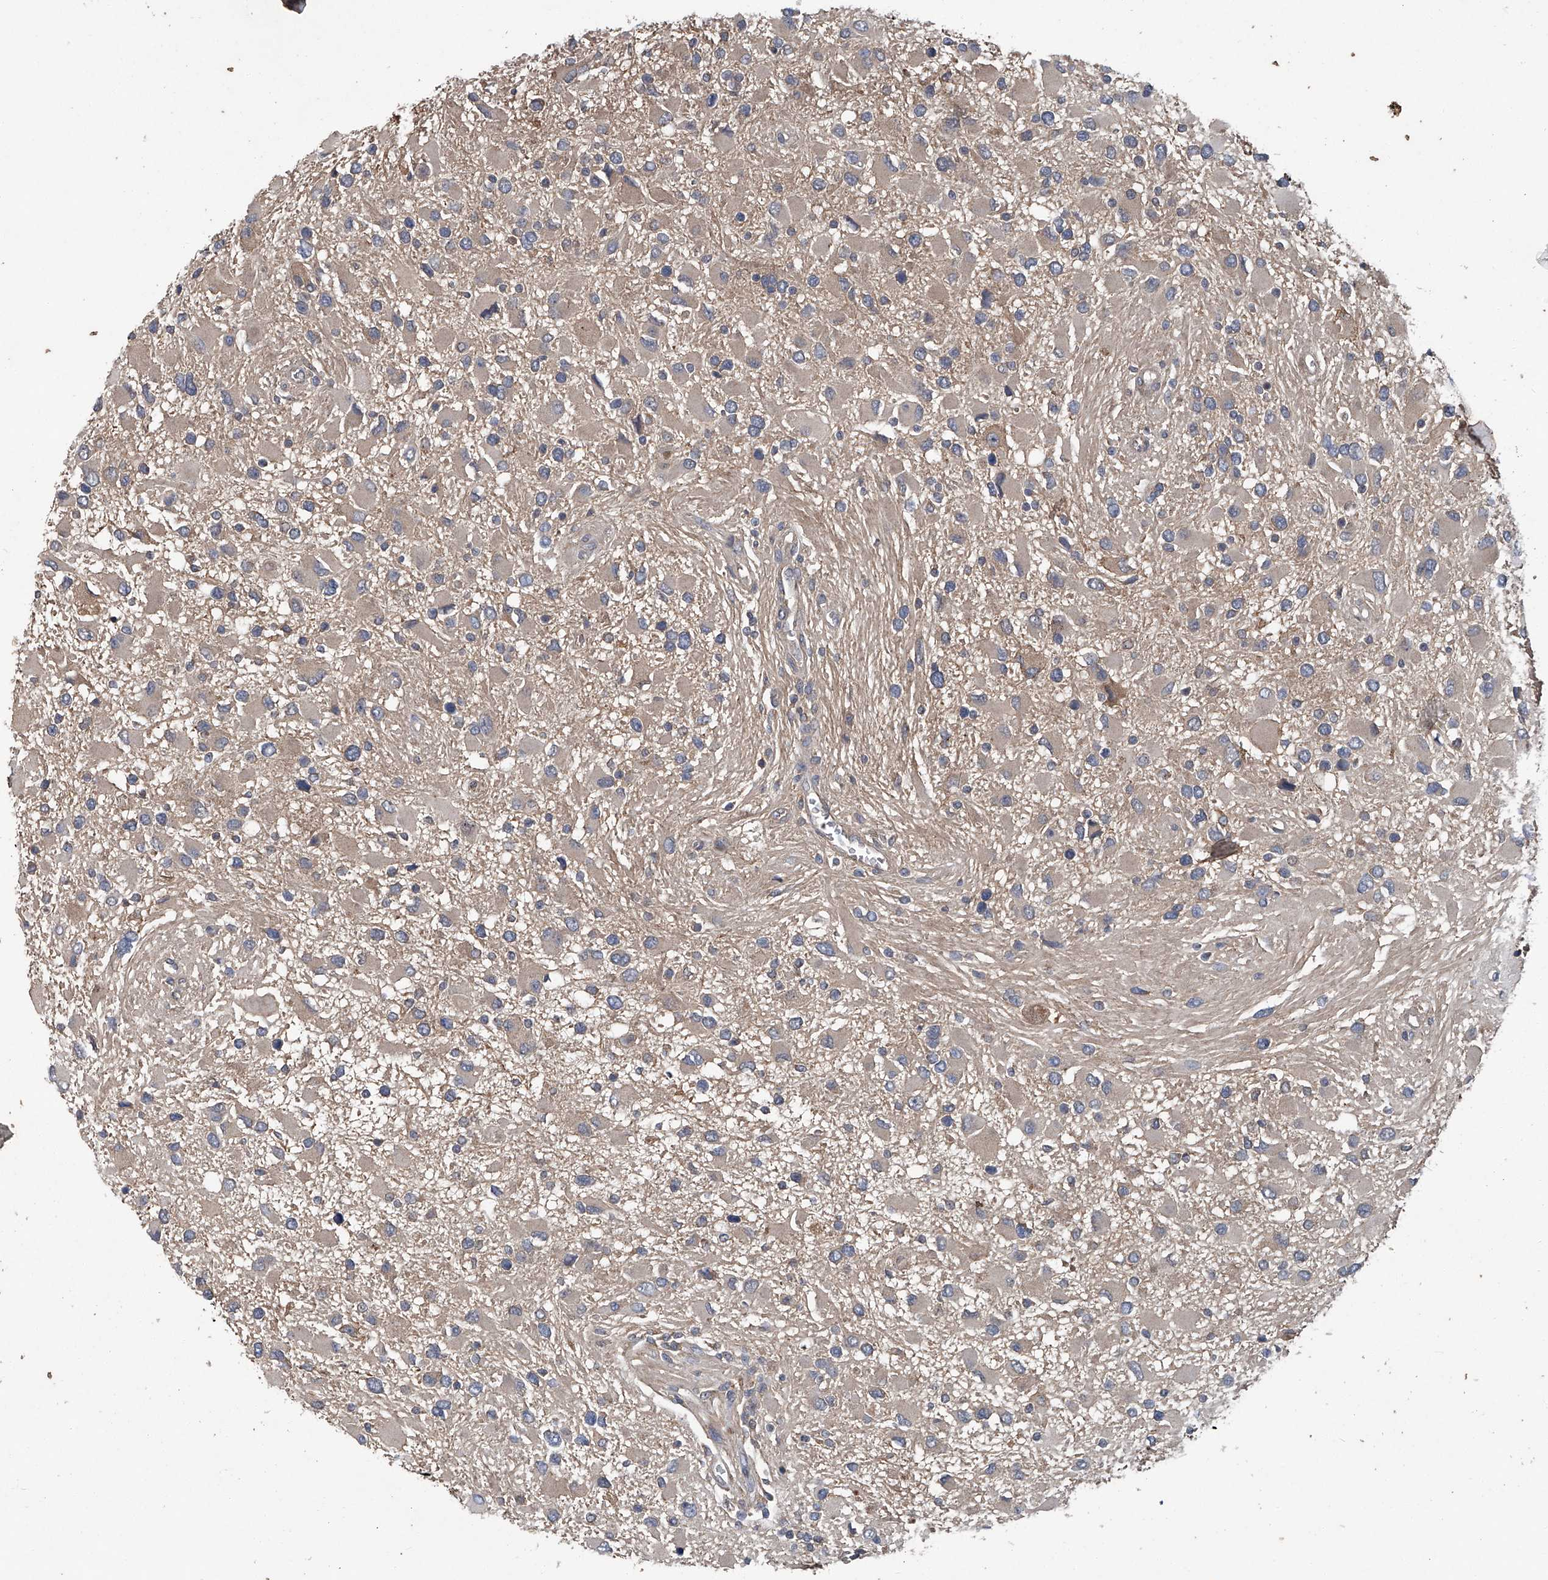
{"staining": {"intensity": "weak", "quantity": "<25%", "location": "cytoplasmic/membranous"}, "tissue": "glioma", "cell_type": "Tumor cells", "image_type": "cancer", "snomed": [{"axis": "morphology", "description": "Glioma, malignant, High grade"}, {"axis": "topography", "description": "Brain"}], "caption": "Immunohistochemistry (IHC) photomicrograph of neoplastic tissue: human malignant glioma (high-grade) stained with DAB exhibits no significant protein staining in tumor cells. (DAB IHC, high magnification).", "gene": "ANKRD34A", "patient": {"sex": "male", "age": 53}}